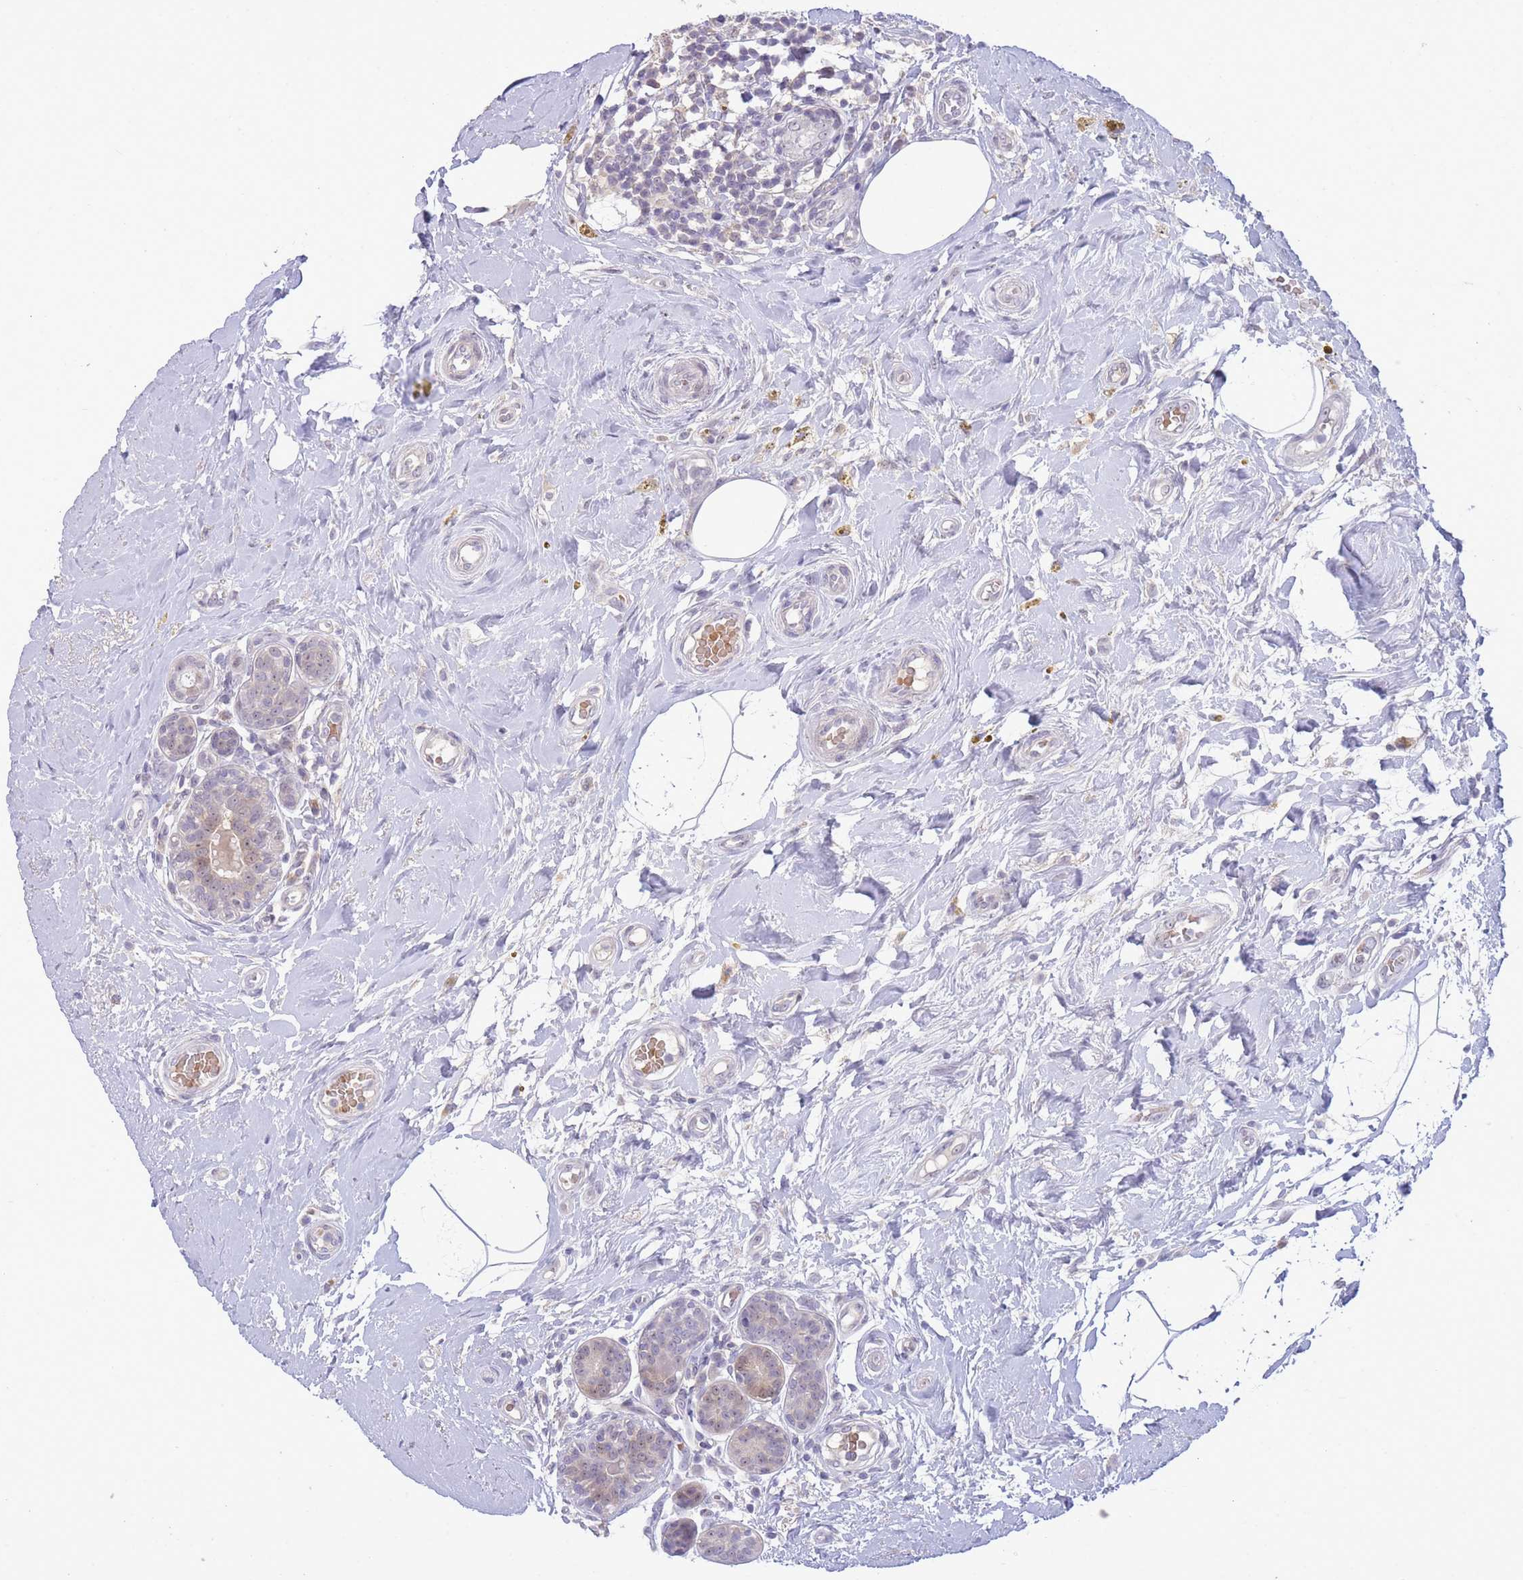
{"staining": {"intensity": "weak", "quantity": "<25%", "location": "nuclear"}, "tissue": "breast cancer", "cell_type": "Tumor cells", "image_type": "cancer", "snomed": [{"axis": "morphology", "description": "Duct carcinoma"}, {"axis": "topography", "description": "Breast"}], "caption": "Immunohistochemistry of invasive ductal carcinoma (breast) exhibits no staining in tumor cells.", "gene": "FBXO46", "patient": {"sex": "female", "age": 73}}